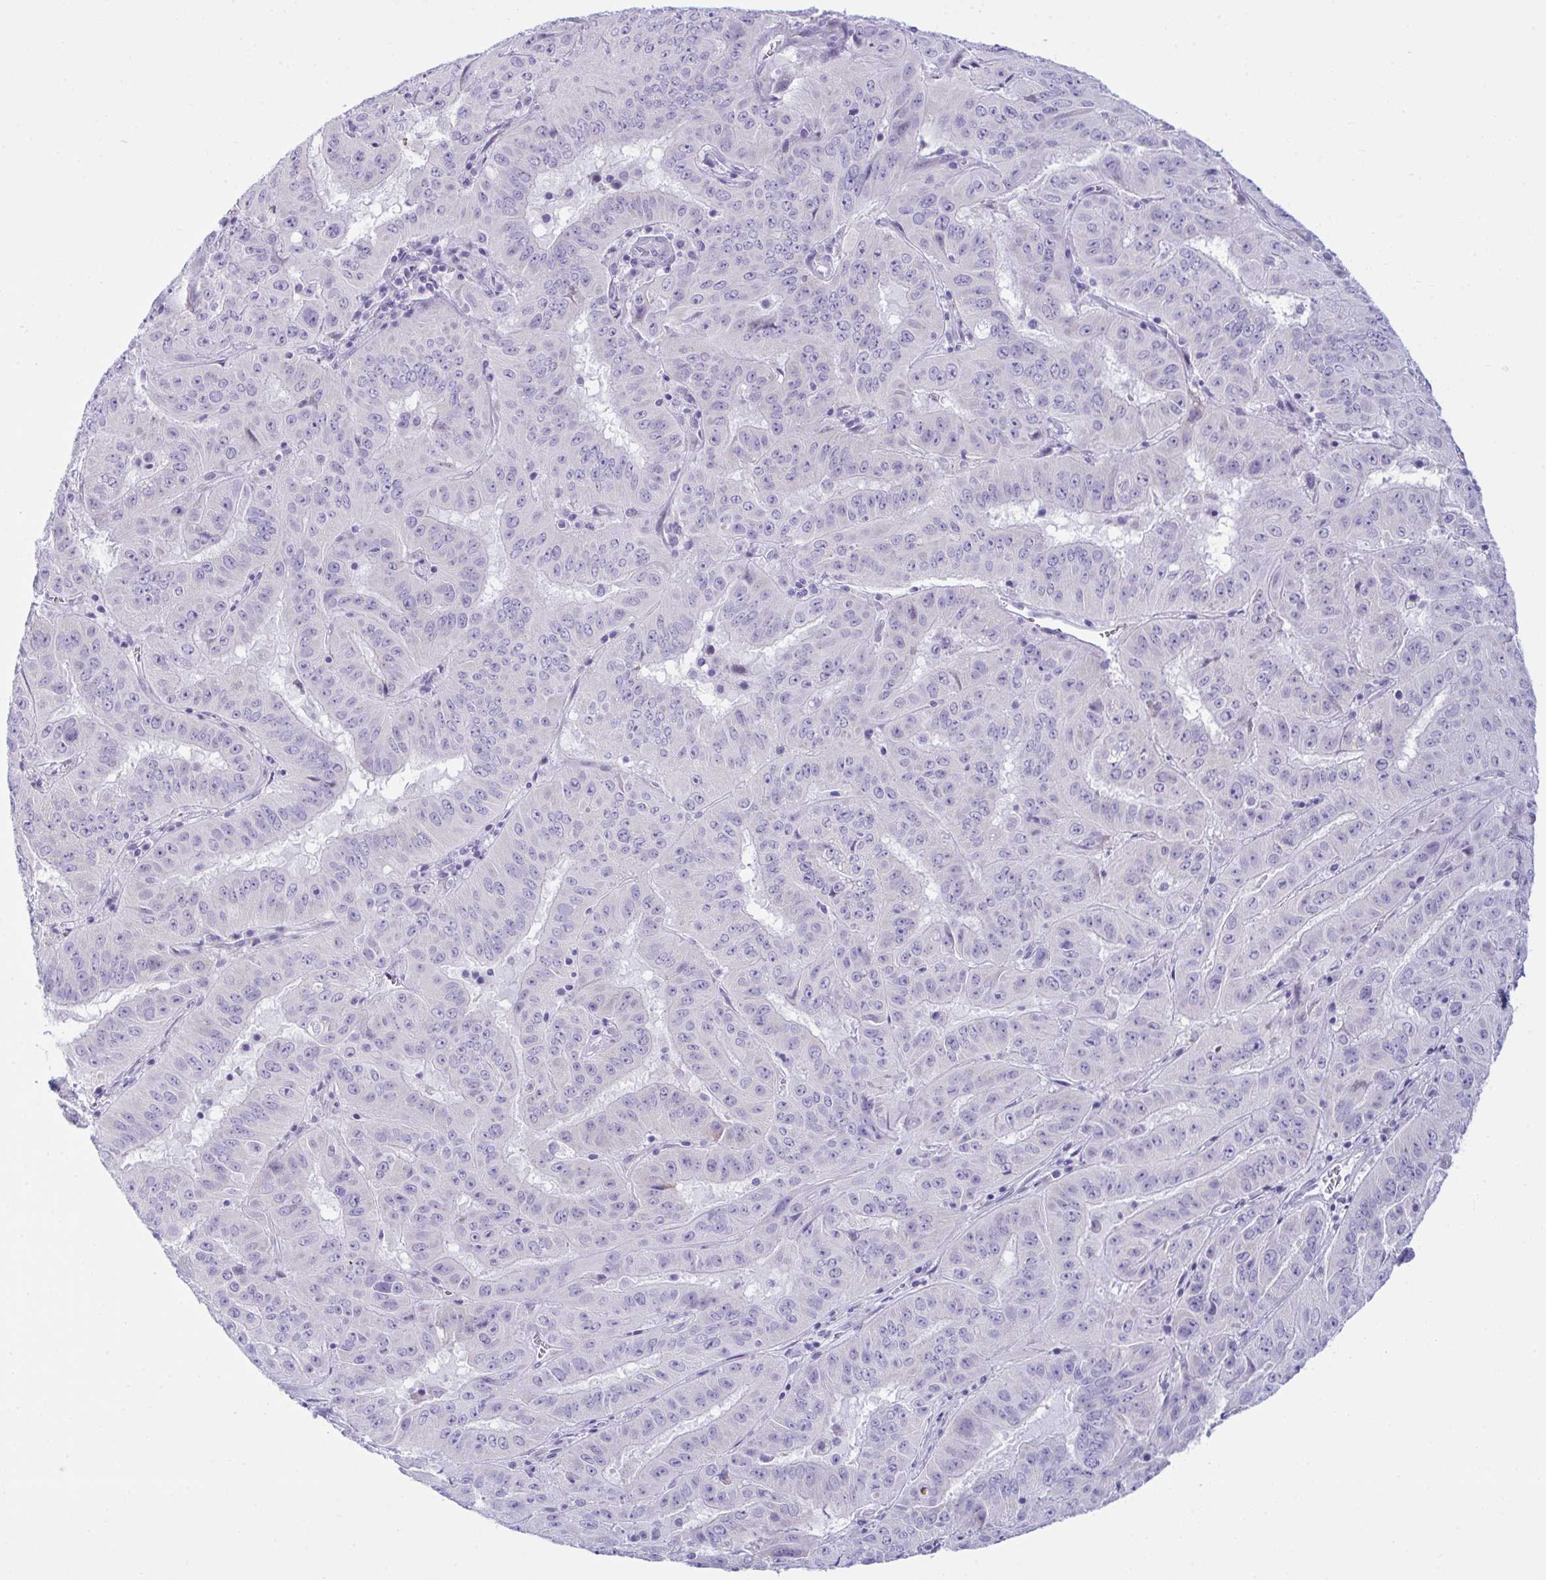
{"staining": {"intensity": "negative", "quantity": "none", "location": "none"}, "tissue": "pancreatic cancer", "cell_type": "Tumor cells", "image_type": "cancer", "snomed": [{"axis": "morphology", "description": "Adenocarcinoma, NOS"}, {"axis": "topography", "description": "Pancreas"}], "caption": "Immunohistochemistry histopathology image of pancreatic cancer (adenocarcinoma) stained for a protein (brown), which displays no staining in tumor cells.", "gene": "BBS1", "patient": {"sex": "male", "age": 63}}